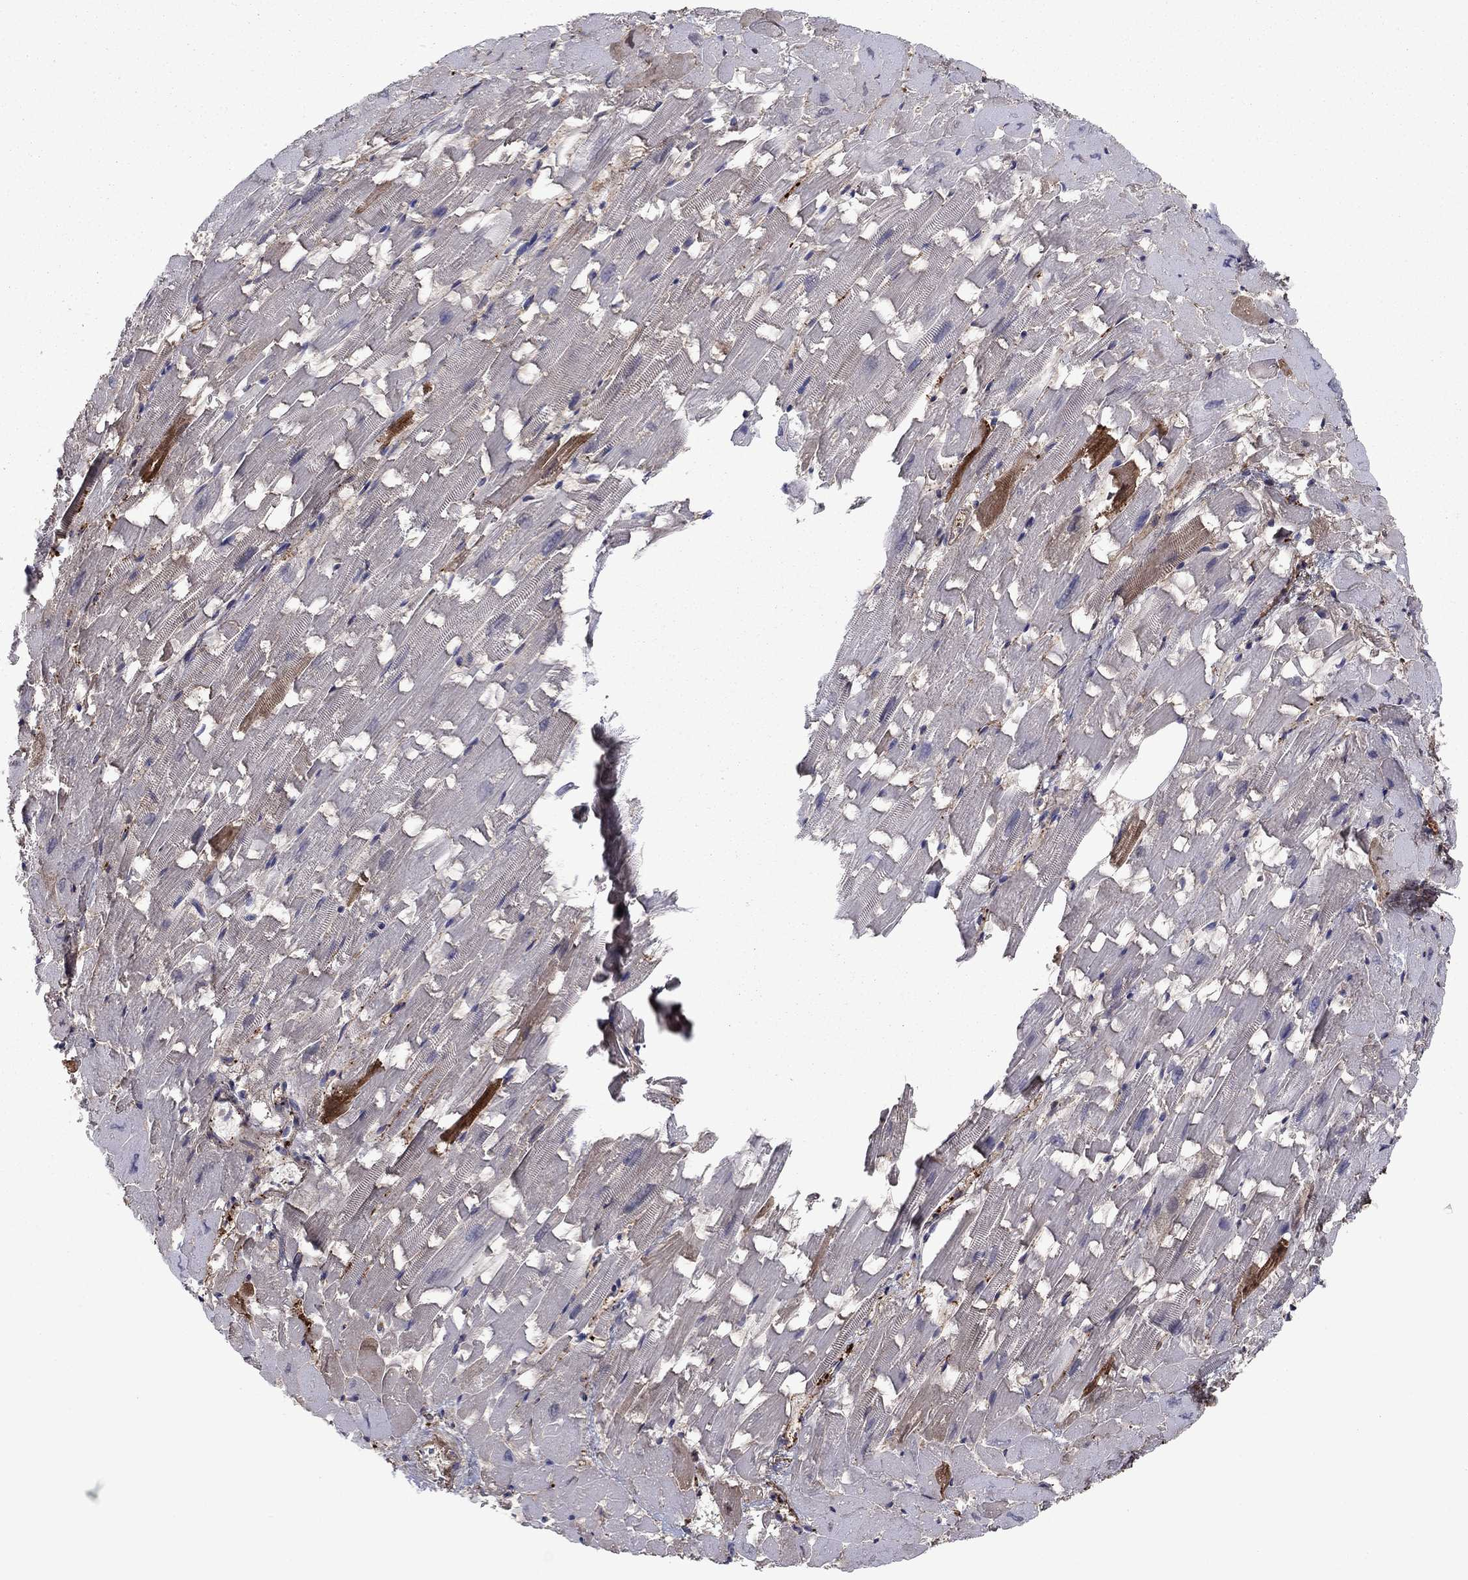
{"staining": {"intensity": "moderate", "quantity": "<25%", "location": "cytoplasmic/membranous"}, "tissue": "heart muscle", "cell_type": "Cardiomyocytes", "image_type": "normal", "snomed": [{"axis": "morphology", "description": "Normal tissue, NOS"}, {"axis": "topography", "description": "Heart"}], "caption": "Cardiomyocytes exhibit low levels of moderate cytoplasmic/membranous staining in about <25% of cells in benign heart muscle. (DAB = brown stain, brightfield microscopy at high magnification).", "gene": "HPX", "patient": {"sex": "female", "age": 64}}